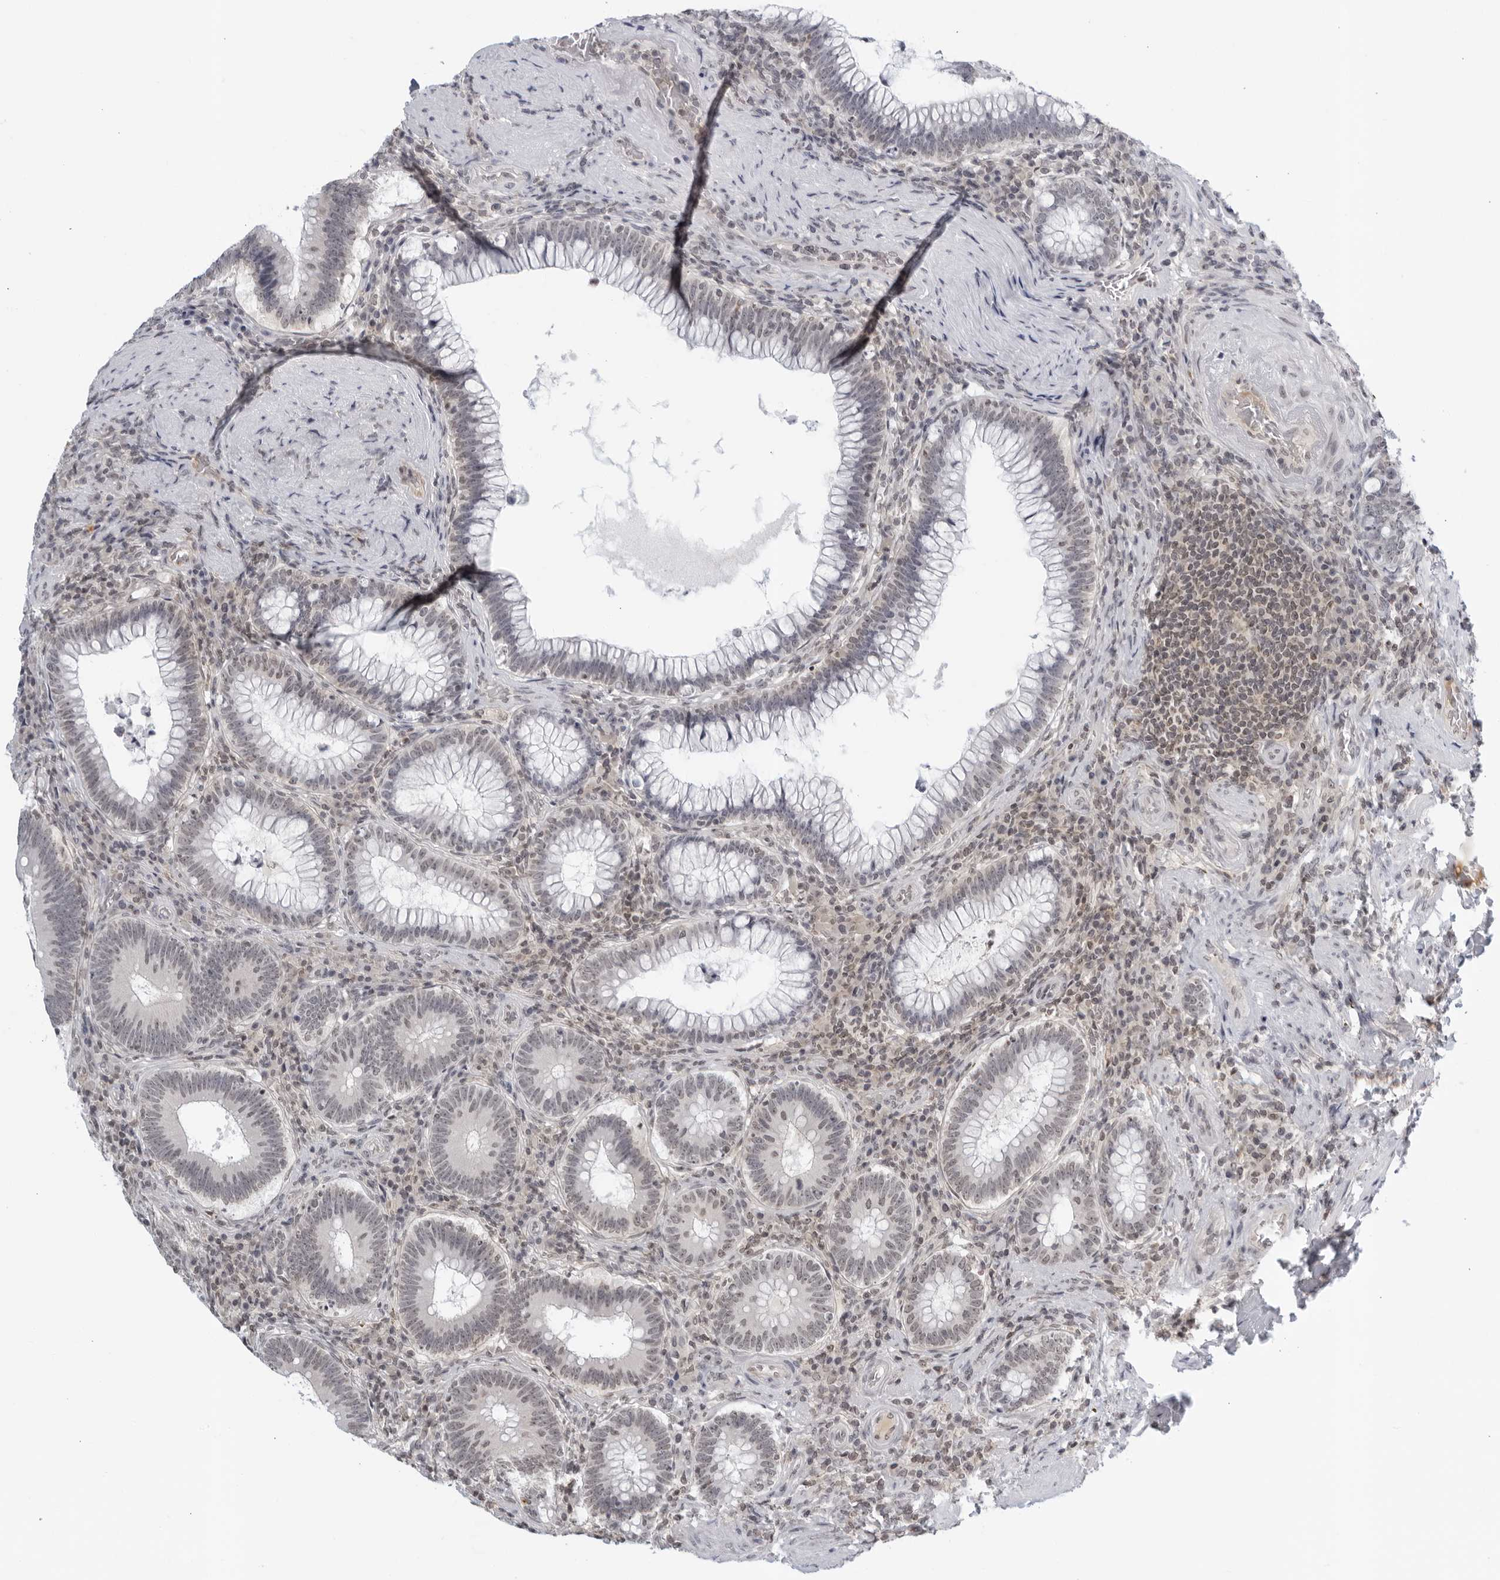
{"staining": {"intensity": "weak", "quantity": "25%-75%", "location": "nuclear"}, "tissue": "colorectal cancer", "cell_type": "Tumor cells", "image_type": "cancer", "snomed": [{"axis": "morphology", "description": "Normal tissue, NOS"}, {"axis": "topography", "description": "Colon"}], "caption": "Colorectal cancer was stained to show a protein in brown. There is low levels of weak nuclear expression in approximately 25%-75% of tumor cells. Immunohistochemistry (ihc) stains the protein of interest in brown and the nuclei are stained blue.", "gene": "CC2D1B", "patient": {"sex": "female", "age": 82}}